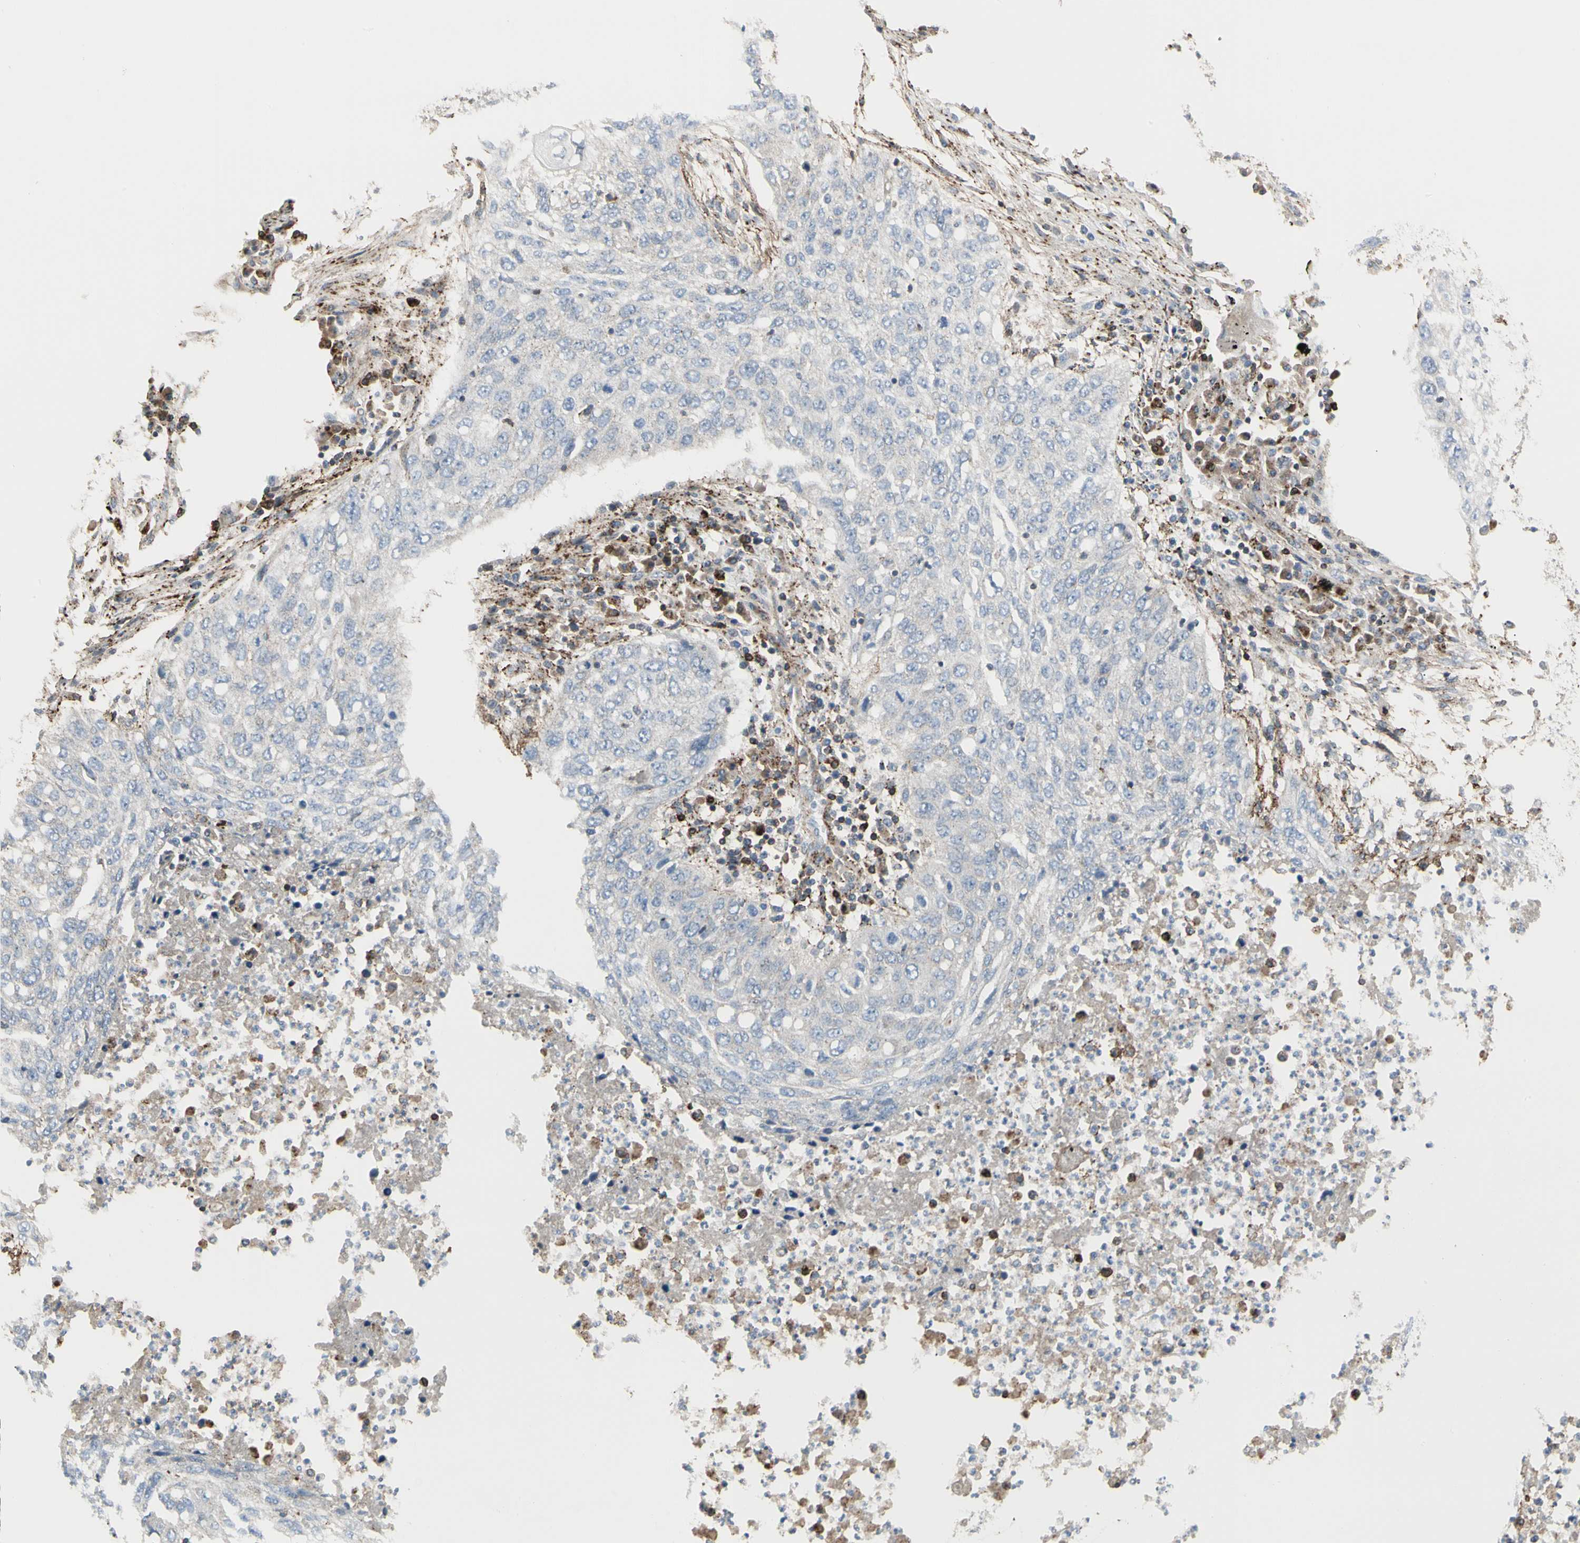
{"staining": {"intensity": "negative", "quantity": "none", "location": "none"}, "tissue": "lung cancer", "cell_type": "Tumor cells", "image_type": "cancer", "snomed": [{"axis": "morphology", "description": "Squamous cell carcinoma, NOS"}, {"axis": "topography", "description": "Lung"}], "caption": "Immunohistochemical staining of squamous cell carcinoma (lung) demonstrates no significant staining in tumor cells.", "gene": "CLEC2B", "patient": {"sex": "female", "age": 63}}